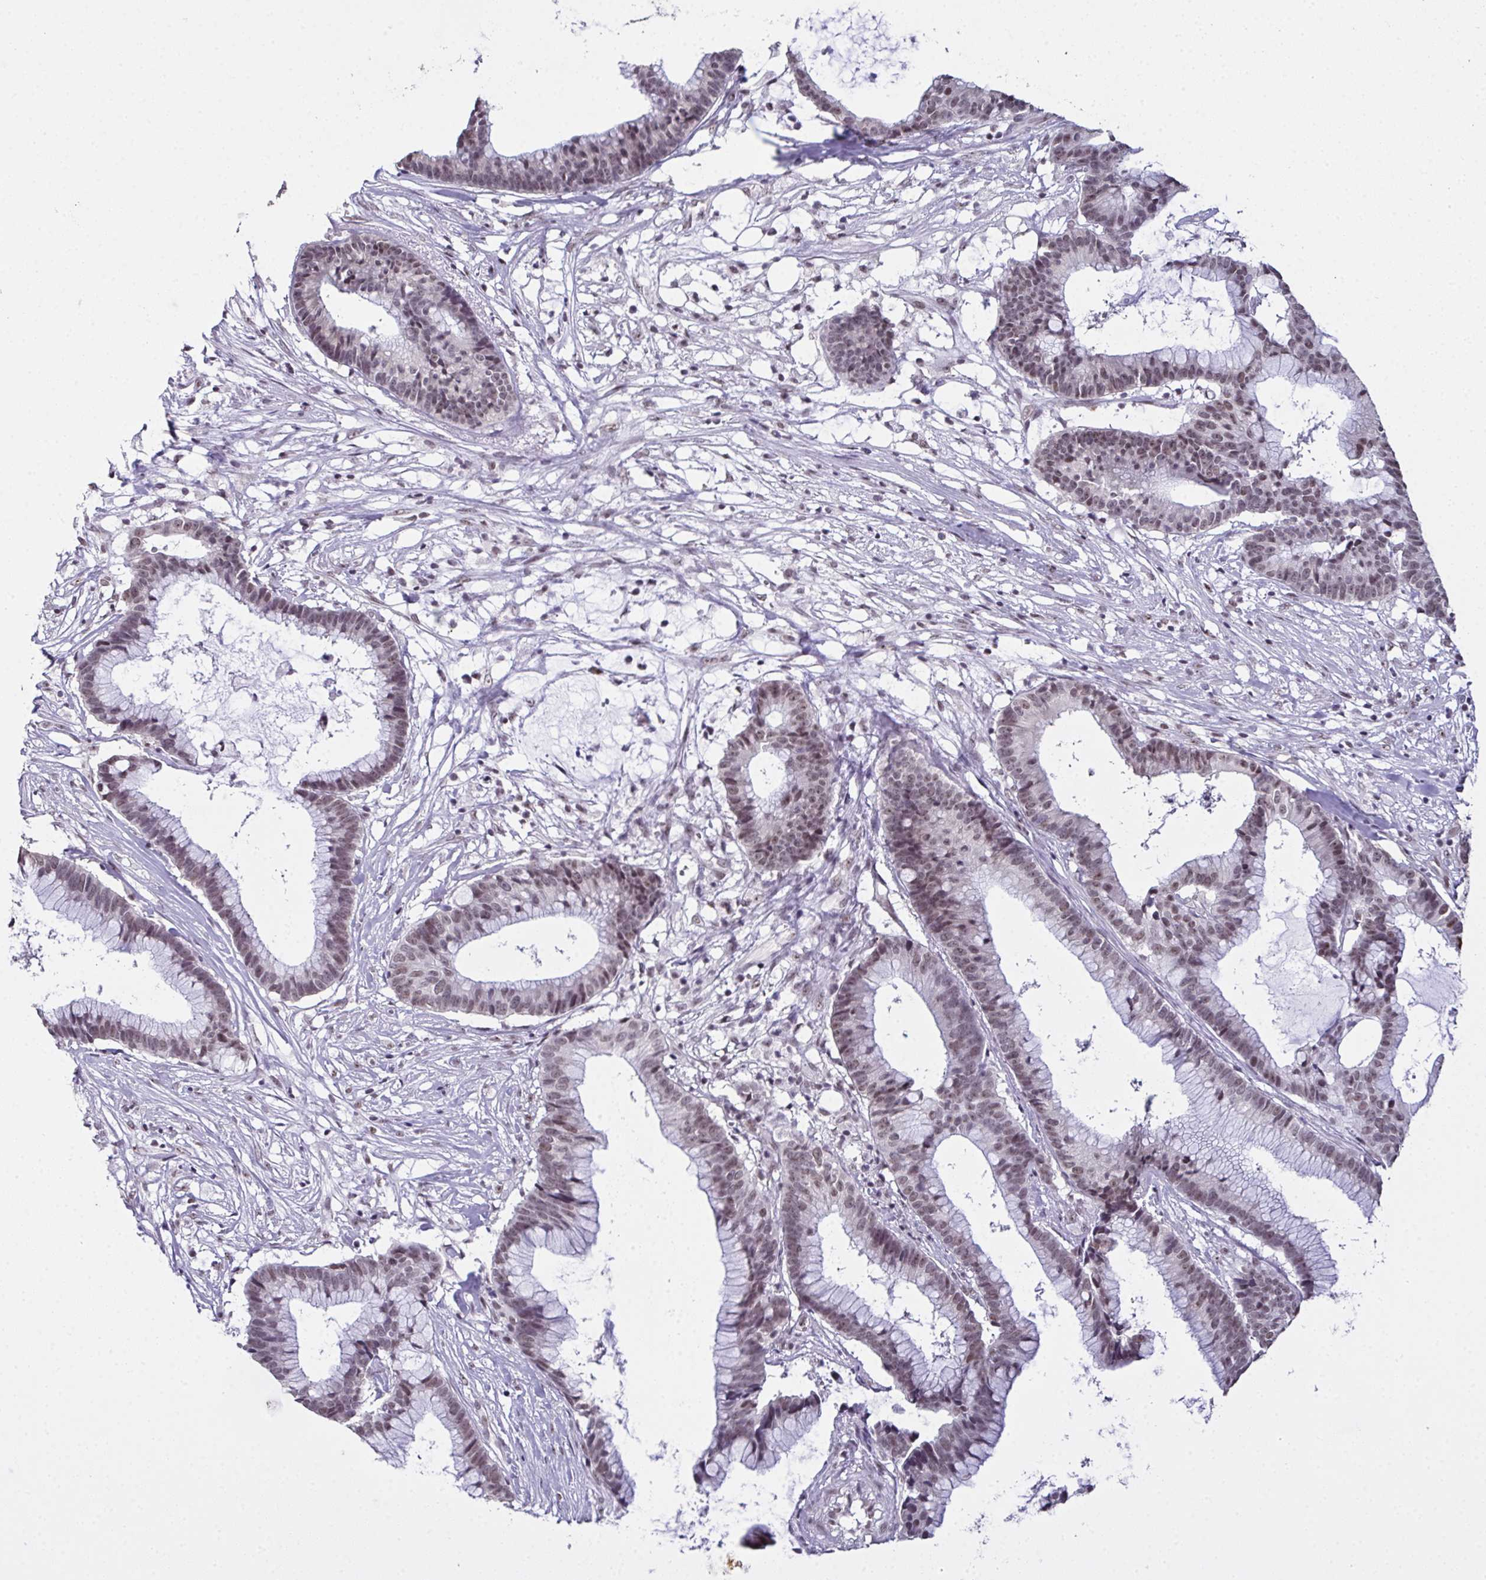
{"staining": {"intensity": "moderate", "quantity": ">75%", "location": "nuclear"}, "tissue": "colorectal cancer", "cell_type": "Tumor cells", "image_type": "cancer", "snomed": [{"axis": "morphology", "description": "Adenocarcinoma, NOS"}, {"axis": "topography", "description": "Colon"}], "caption": "This photomicrograph shows IHC staining of adenocarcinoma (colorectal), with medium moderate nuclear positivity in approximately >75% of tumor cells.", "gene": "ZNF800", "patient": {"sex": "female", "age": 78}}